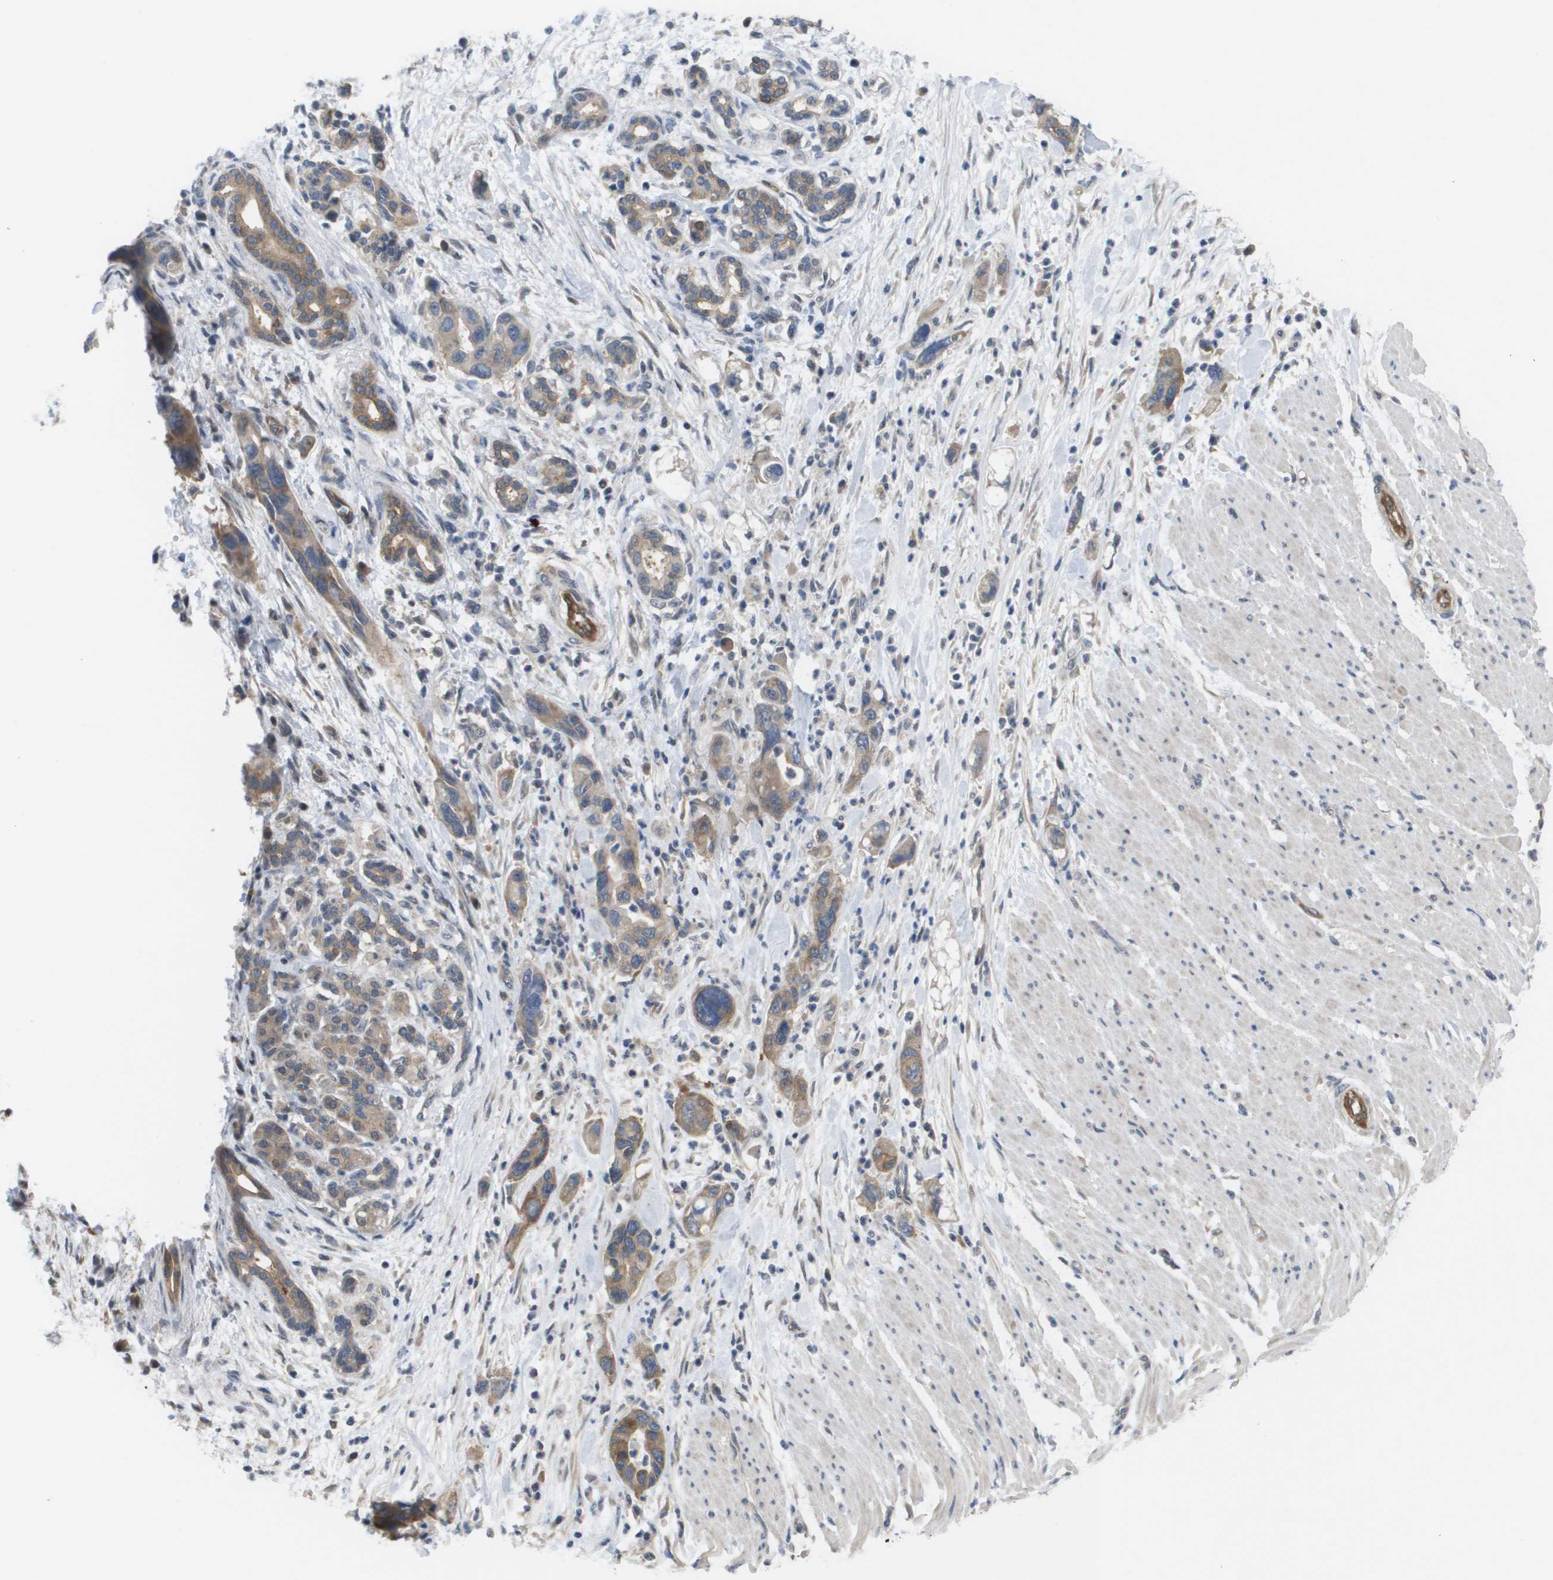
{"staining": {"intensity": "moderate", "quantity": ">75%", "location": "cytoplasmic/membranous"}, "tissue": "pancreatic cancer", "cell_type": "Tumor cells", "image_type": "cancer", "snomed": [{"axis": "morphology", "description": "Normal tissue, NOS"}, {"axis": "morphology", "description": "Adenocarcinoma, NOS"}, {"axis": "topography", "description": "Pancreas"}], "caption": "A brown stain shows moderate cytoplasmic/membranous positivity of a protein in pancreatic cancer tumor cells. The protein of interest is shown in brown color, while the nuclei are stained blue.", "gene": "MARCHF8", "patient": {"sex": "female", "age": 71}}